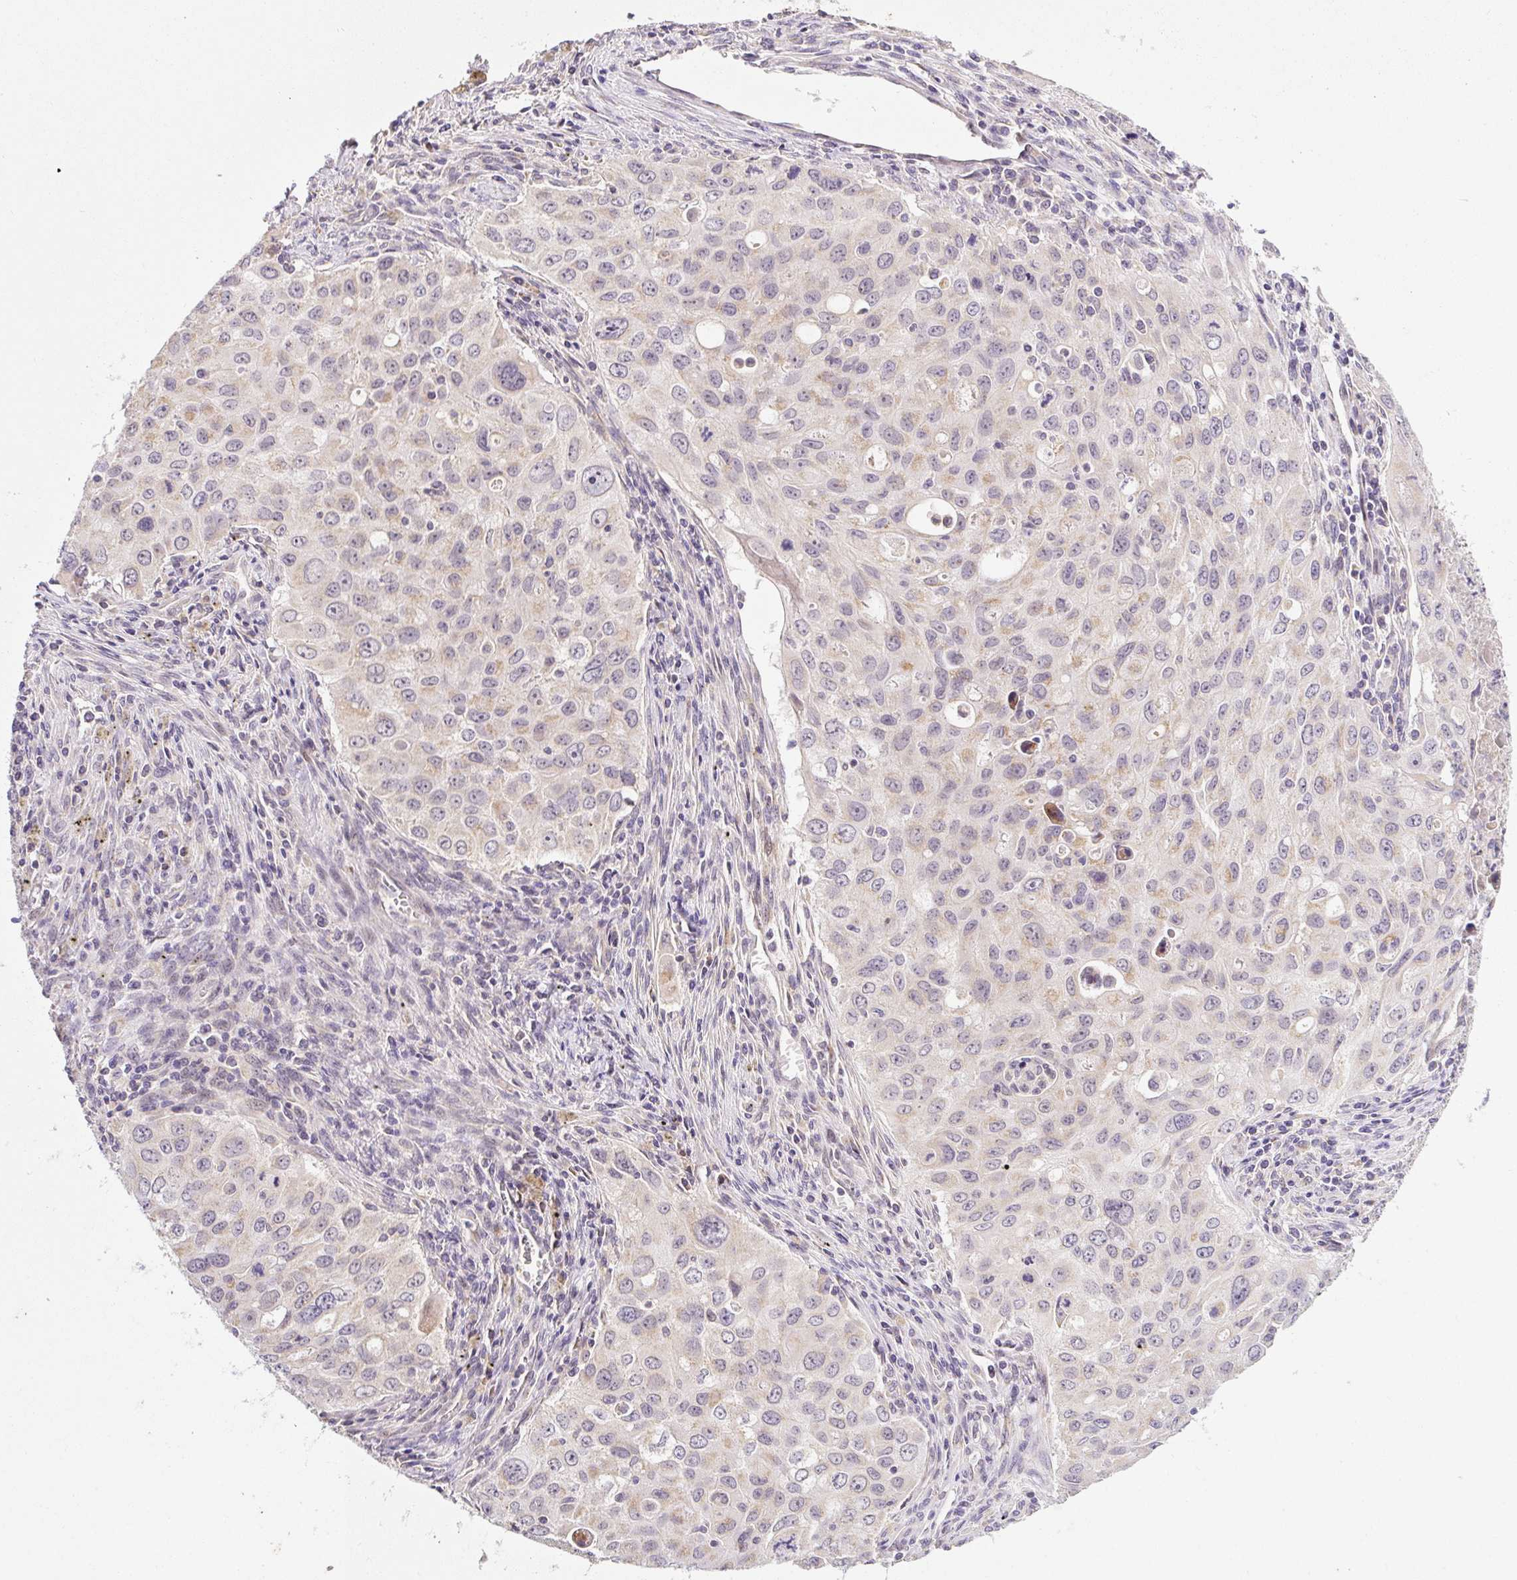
{"staining": {"intensity": "moderate", "quantity": "25%-75%", "location": "cytoplasmic/membranous"}, "tissue": "lung cancer", "cell_type": "Tumor cells", "image_type": "cancer", "snomed": [{"axis": "morphology", "description": "Adenocarcinoma, NOS"}, {"axis": "morphology", "description": "Adenocarcinoma, metastatic, NOS"}, {"axis": "topography", "description": "Lymph node"}, {"axis": "topography", "description": "Lung"}], "caption": "Protein expression analysis of human lung cancer reveals moderate cytoplasmic/membranous expression in about 25%-75% of tumor cells.", "gene": "MFSD9", "patient": {"sex": "female", "age": 42}}